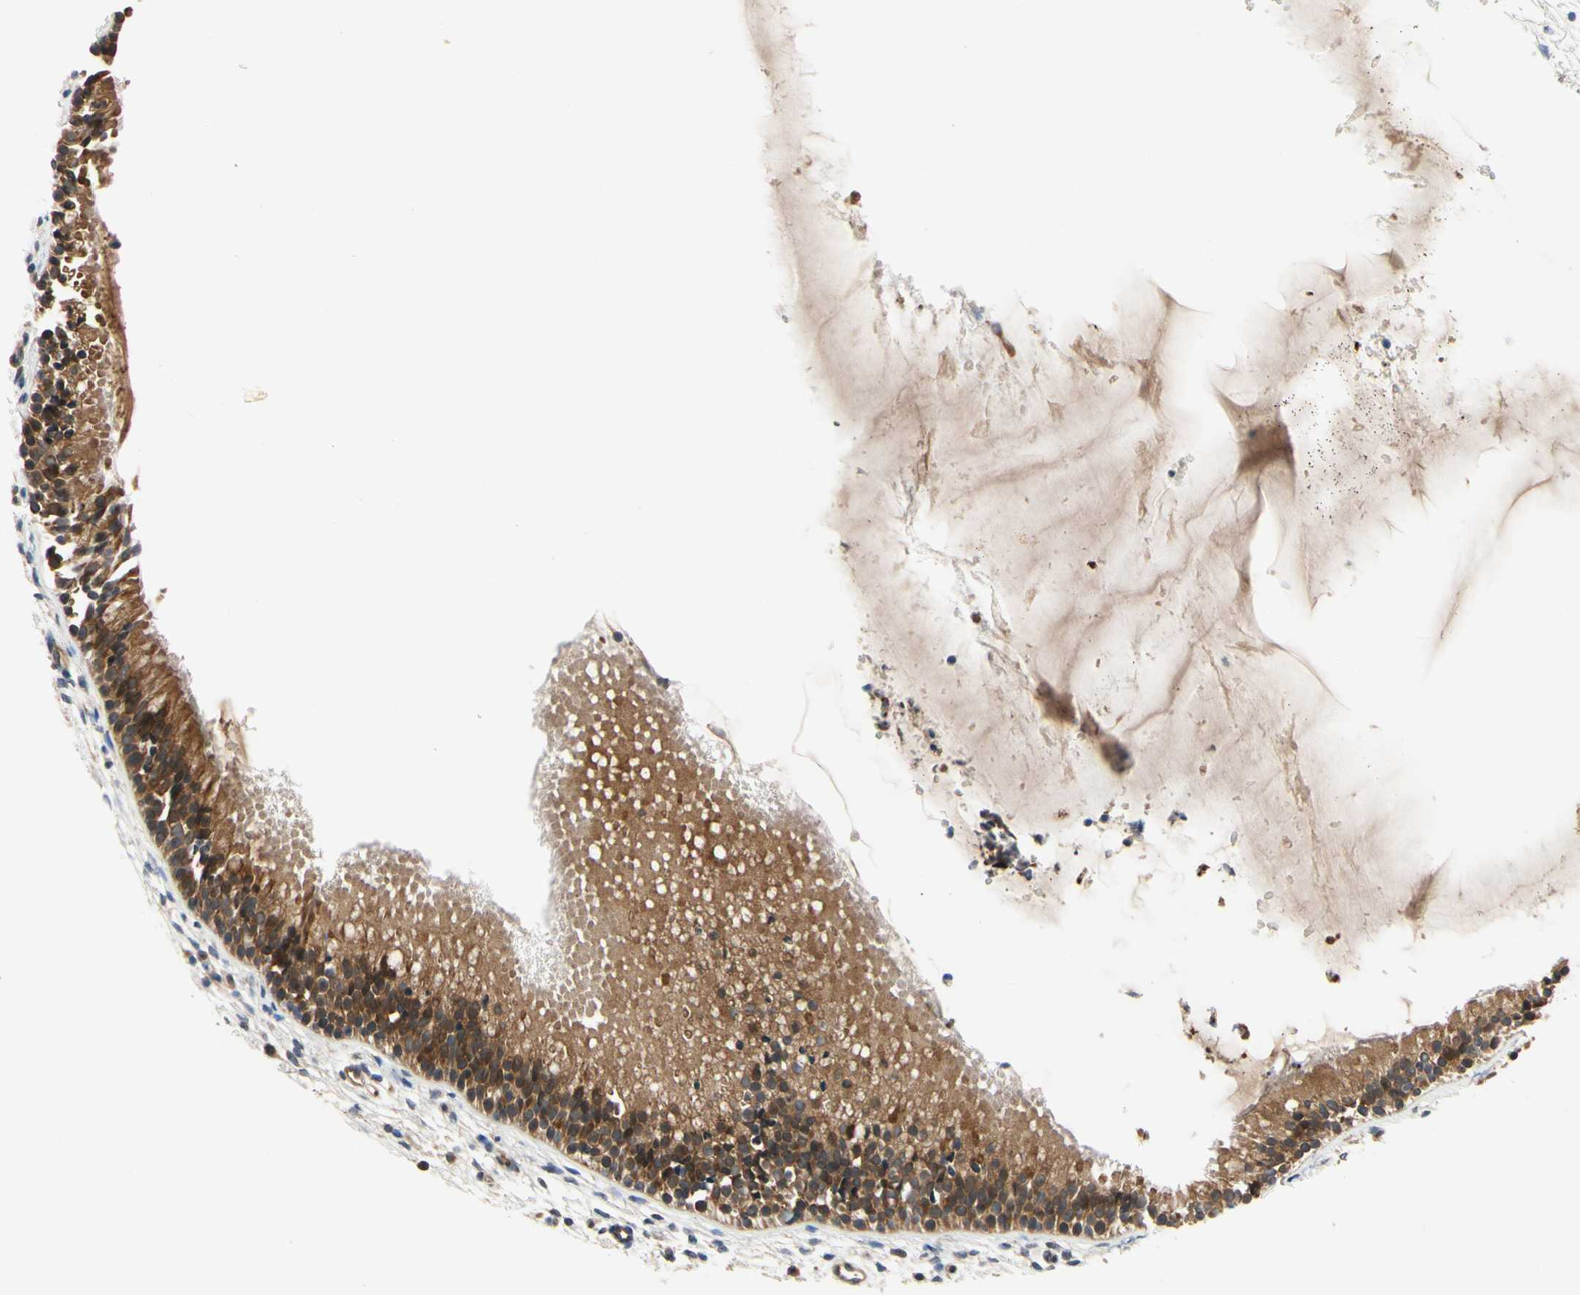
{"staining": {"intensity": "strong", "quantity": ">75%", "location": "cytoplasmic/membranous"}, "tissue": "nasopharynx", "cell_type": "Respiratory epithelial cells", "image_type": "normal", "snomed": [{"axis": "morphology", "description": "Normal tissue, NOS"}, {"axis": "topography", "description": "Nasopharynx"}], "caption": "About >75% of respiratory epithelial cells in benign human nasopharynx show strong cytoplasmic/membranous protein staining as visualized by brown immunohistochemical staining.", "gene": "TDRP", "patient": {"sex": "male", "age": 21}}